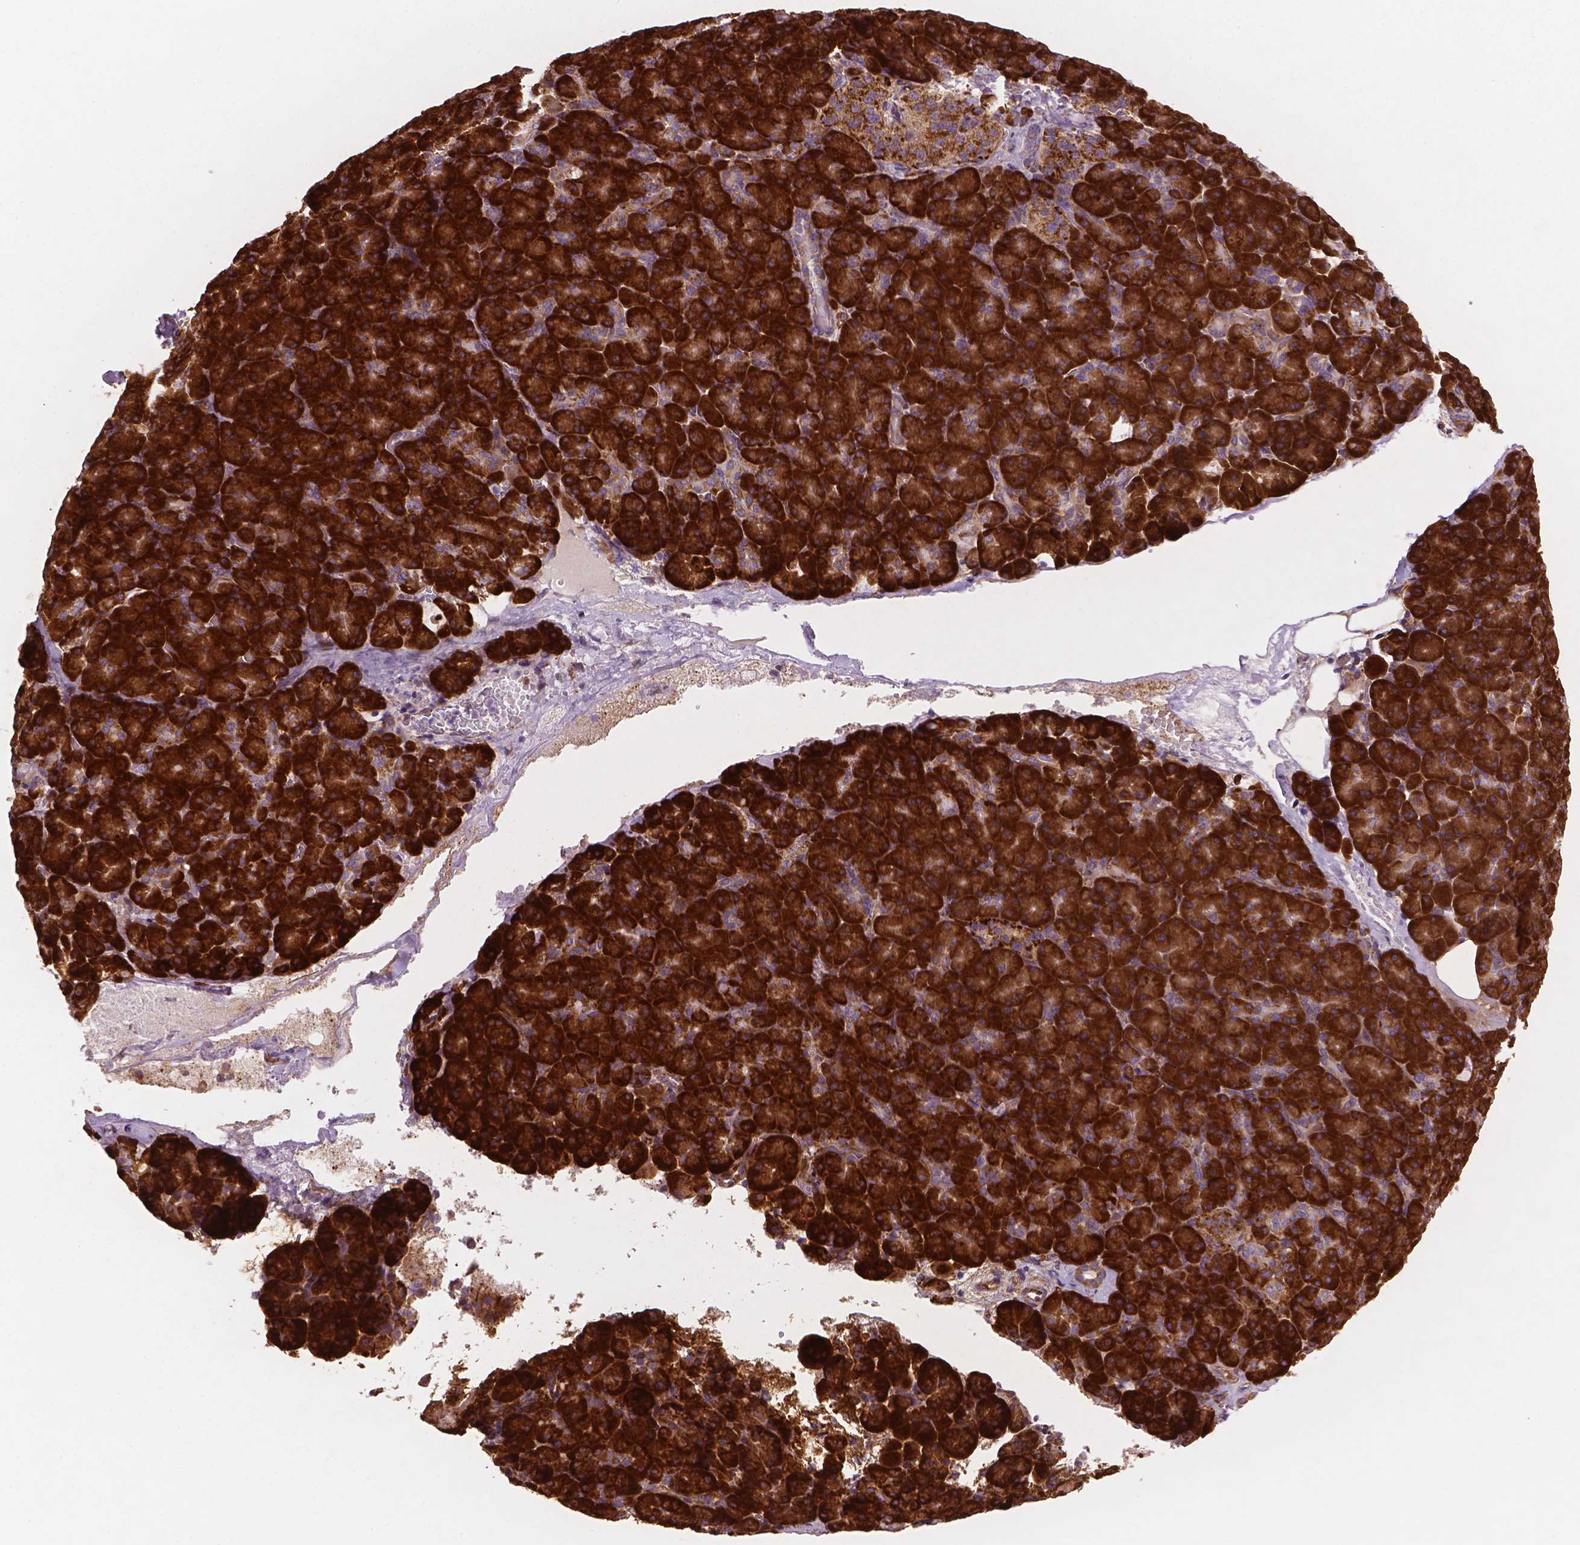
{"staining": {"intensity": "strong", "quantity": ">75%", "location": "cytoplasmic/membranous"}, "tissue": "pancreas", "cell_type": "Exocrine glandular cells", "image_type": "normal", "snomed": [{"axis": "morphology", "description": "Normal tissue, NOS"}, {"axis": "topography", "description": "Pancreas"}], "caption": "High-power microscopy captured an immunohistochemistry image of benign pancreas, revealing strong cytoplasmic/membranous expression in approximately >75% of exocrine glandular cells.", "gene": "RPL37A", "patient": {"sex": "female", "age": 74}}